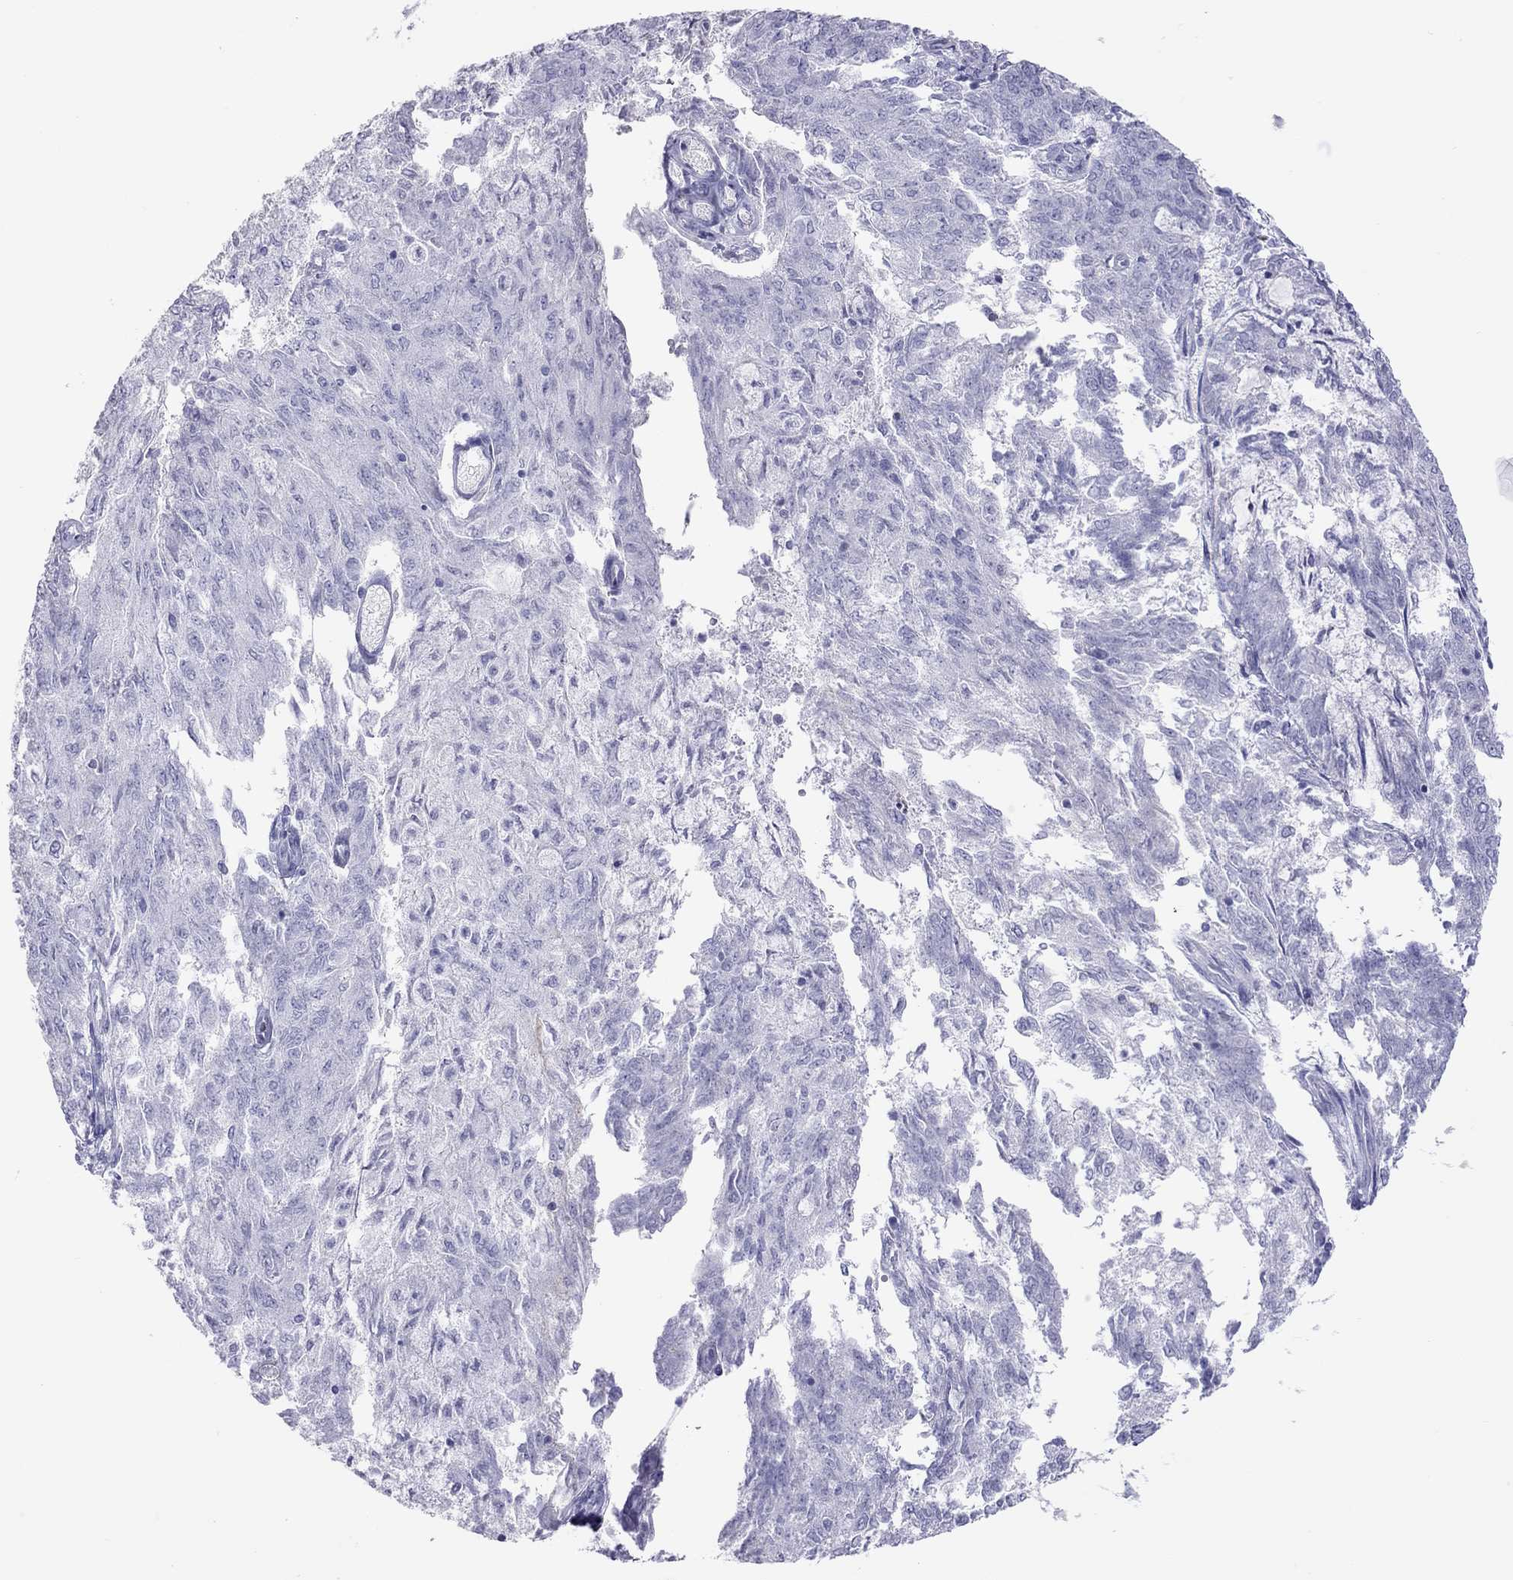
{"staining": {"intensity": "negative", "quantity": "none", "location": "none"}, "tissue": "endometrial cancer", "cell_type": "Tumor cells", "image_type": "cancer", "snomed": [{"axis": "morphology", "description": "Adenocarcinoma, NOS"}, {"axis": "topography", "description": "Endometrium"}], "caption": "Protein analysis of endometrial cancer shows no significant staining in tumor cells. (DAB IHC, high magnification).", "gene": "STAG3", "patient": {"sex": "female", "age": 82}}